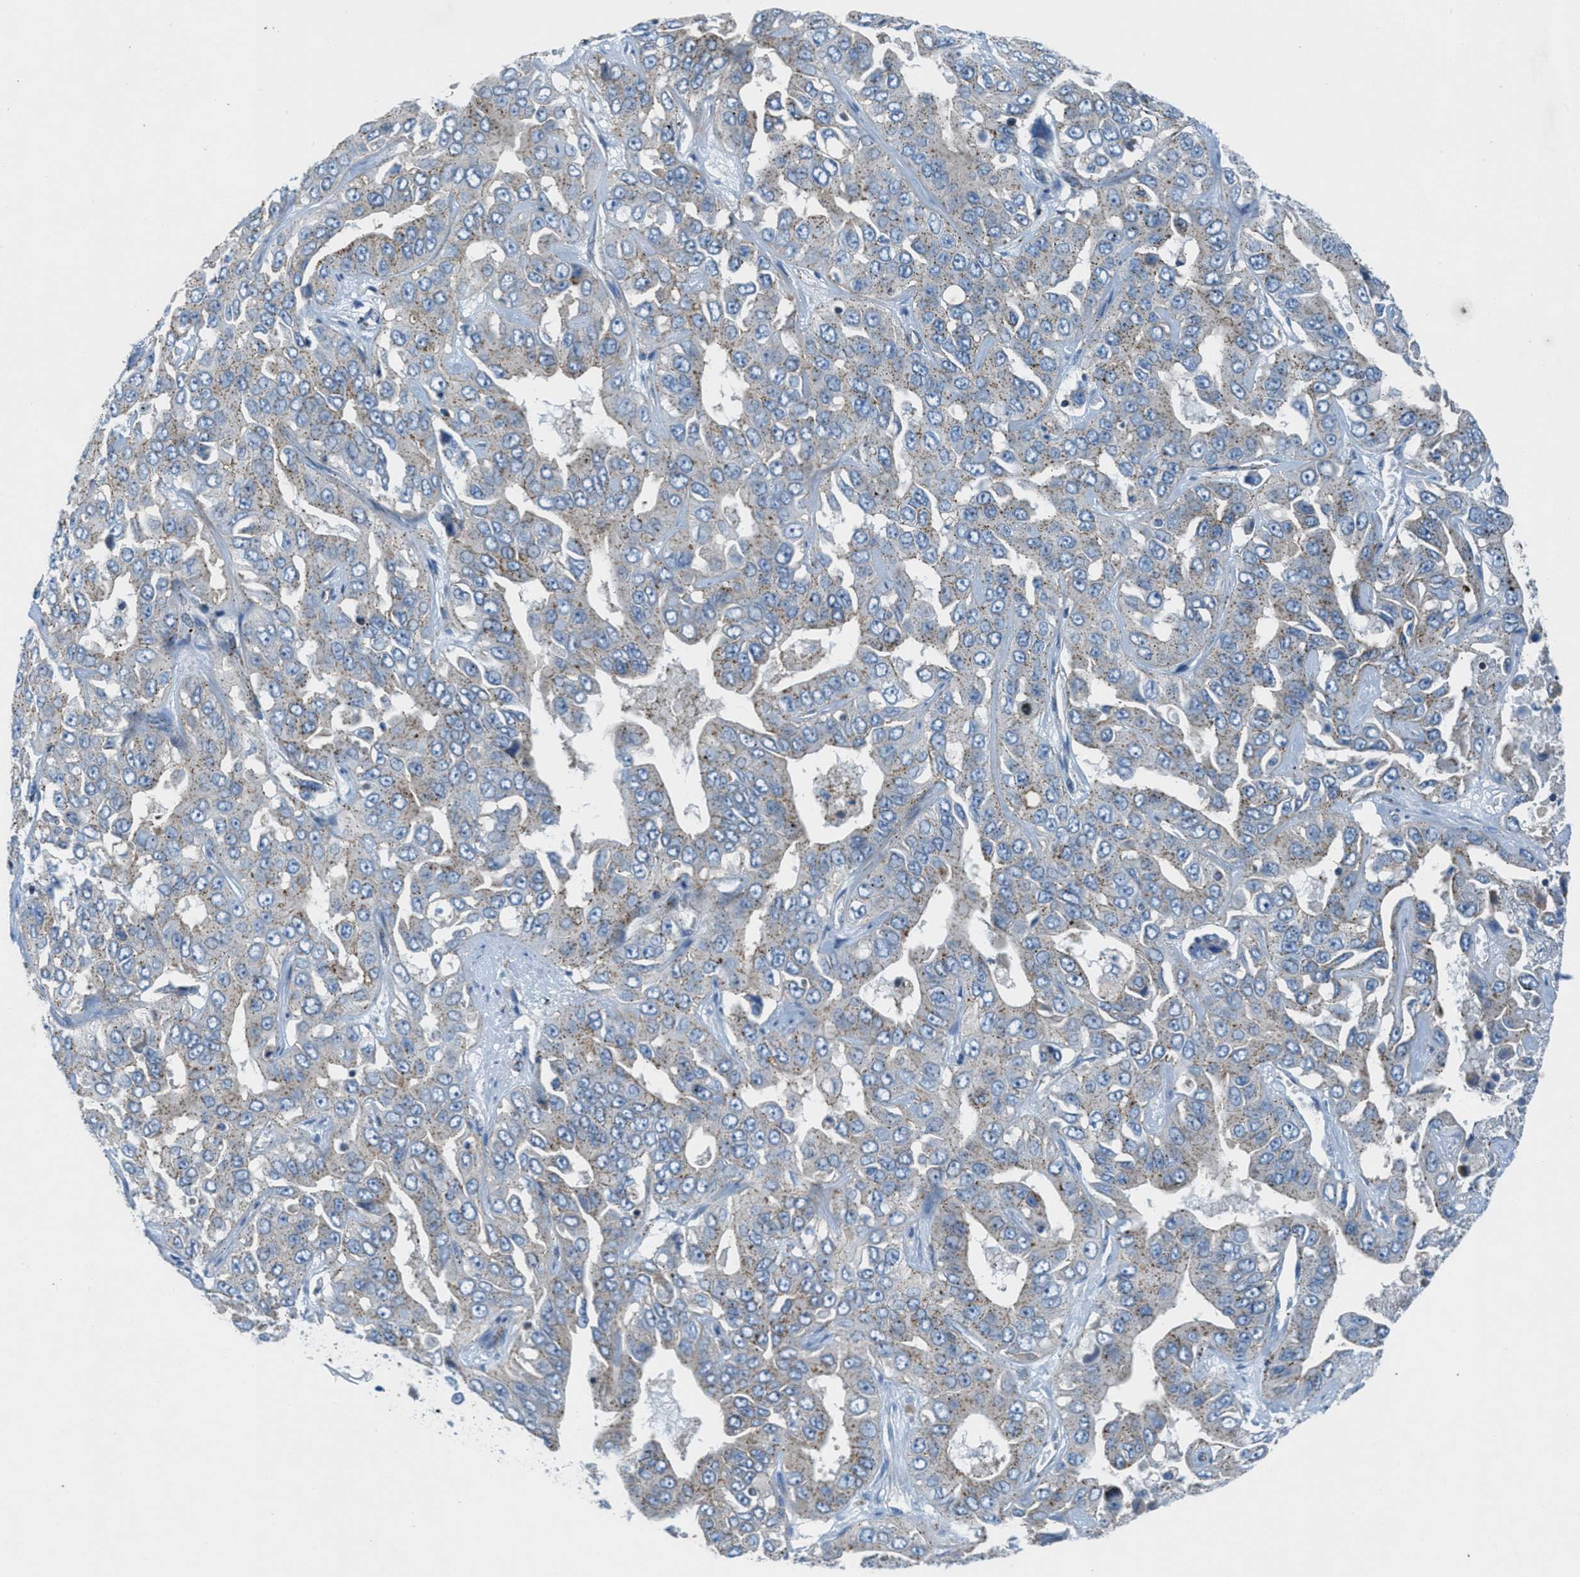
{"staining": {"intensity": "weak", "quantity": ">75%", "location": "cytoplasmic/membranous"}, "tissue": "liver cancer", "cell_type": "Tumor cells", "image_type": "cancer", "snomed": [{"axis": "morphology", "description": "Cholangiocarcinoma"}, {"axis": "topography", "description": "Liver"}], "caption": "Protein expression analysis of cholangiocarcinoma (liver) demonstrates weak cytoplasmic/membranous expression in approximately >75% of tumor cells.", "gene": "MFSD13A", "patient": {"sex": "female", "age": 52}}